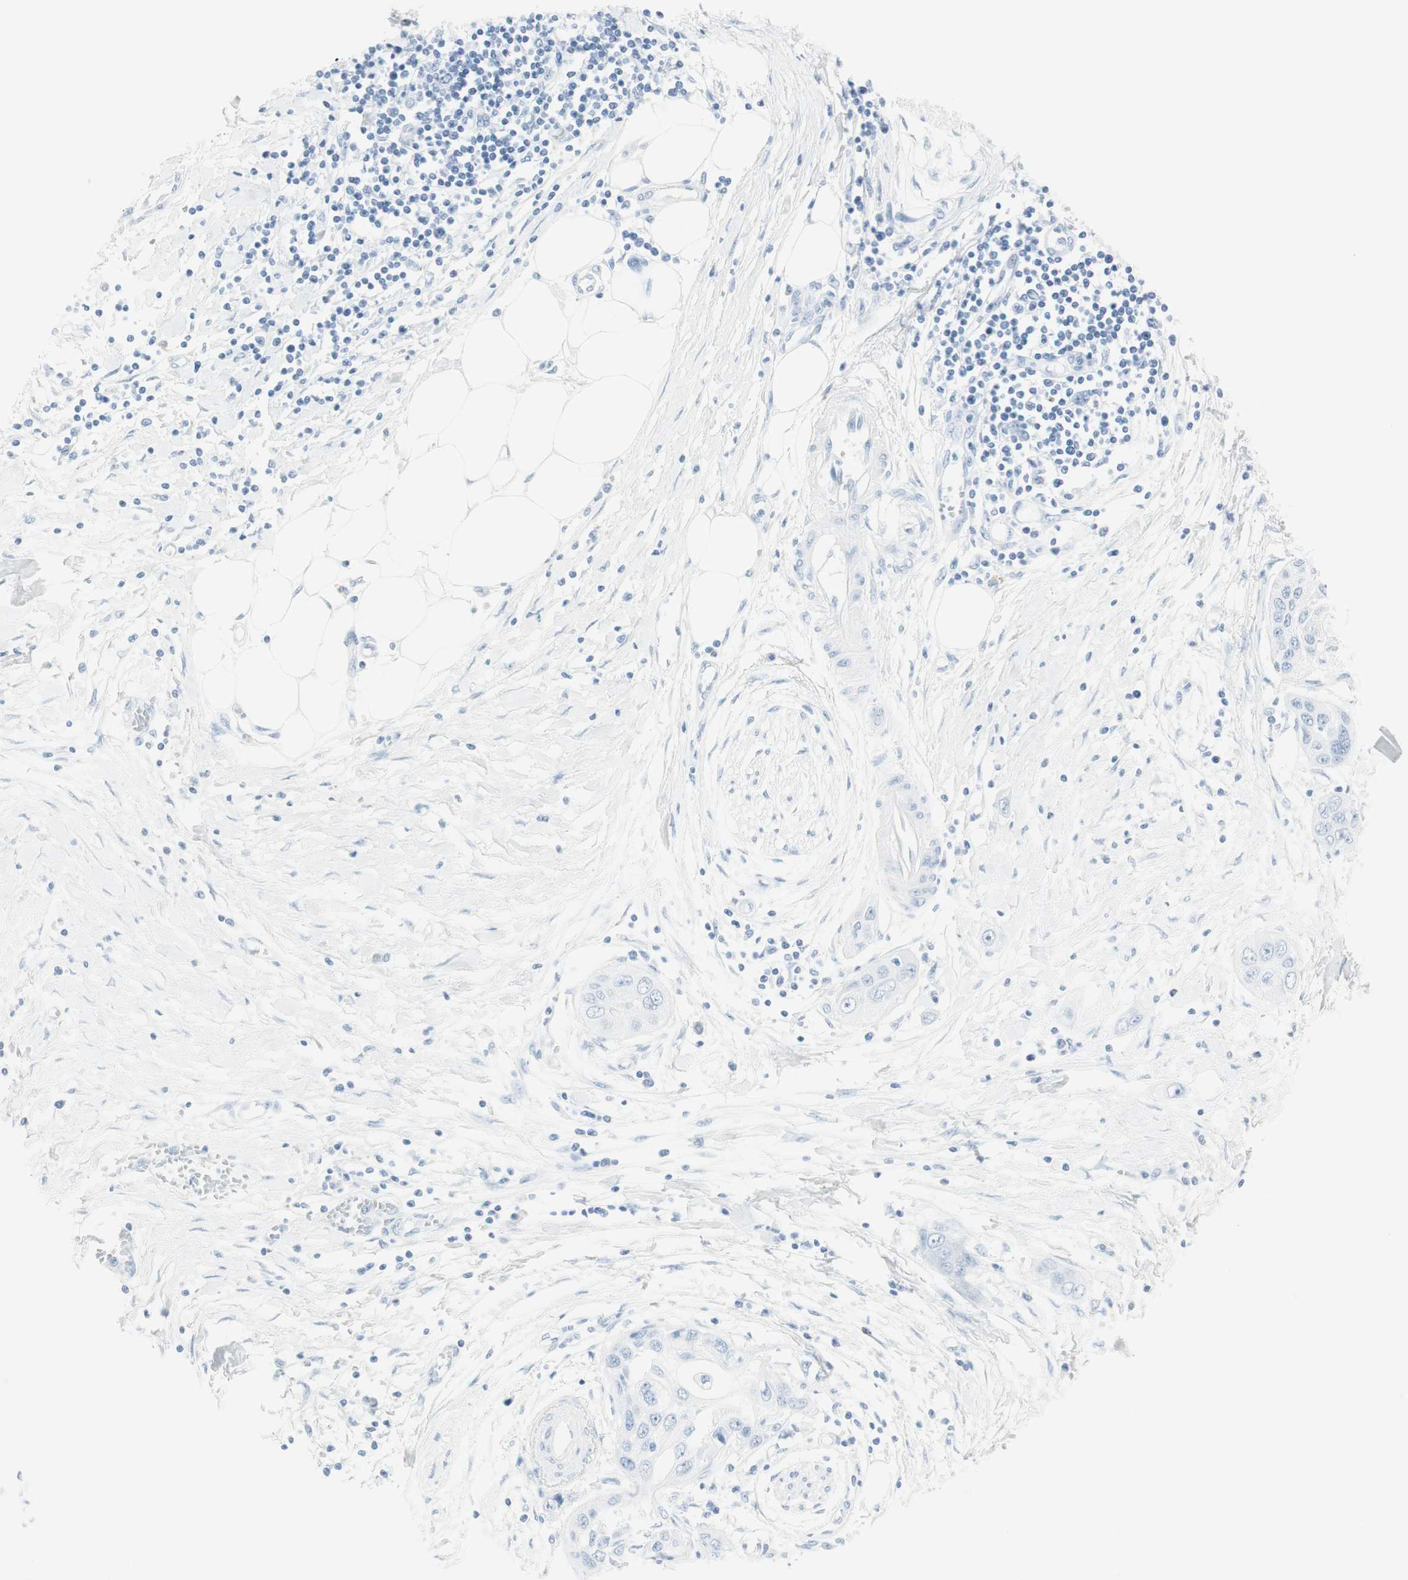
{"staining": {"intensity": "negative", "quantity": "none", "location": "none"}, "tissue": "pancreatic cancer", "cell_type": "Tumor cells", "image_type": "cancer", "snomed": [{"axis": "morphology", "description": "Adenocarcinoma, NOS"}, {"axis": "topography", "description": "Pancreas"}], "caption": "High power microscopy image of an immunohistochemistry (IHC) histopathology image of adenocarcinoma (pancreatic), revealing no significant positivity in tumor cells.", "gene": "NAPSA", "patient": {"sex": "female", "age": 70}}